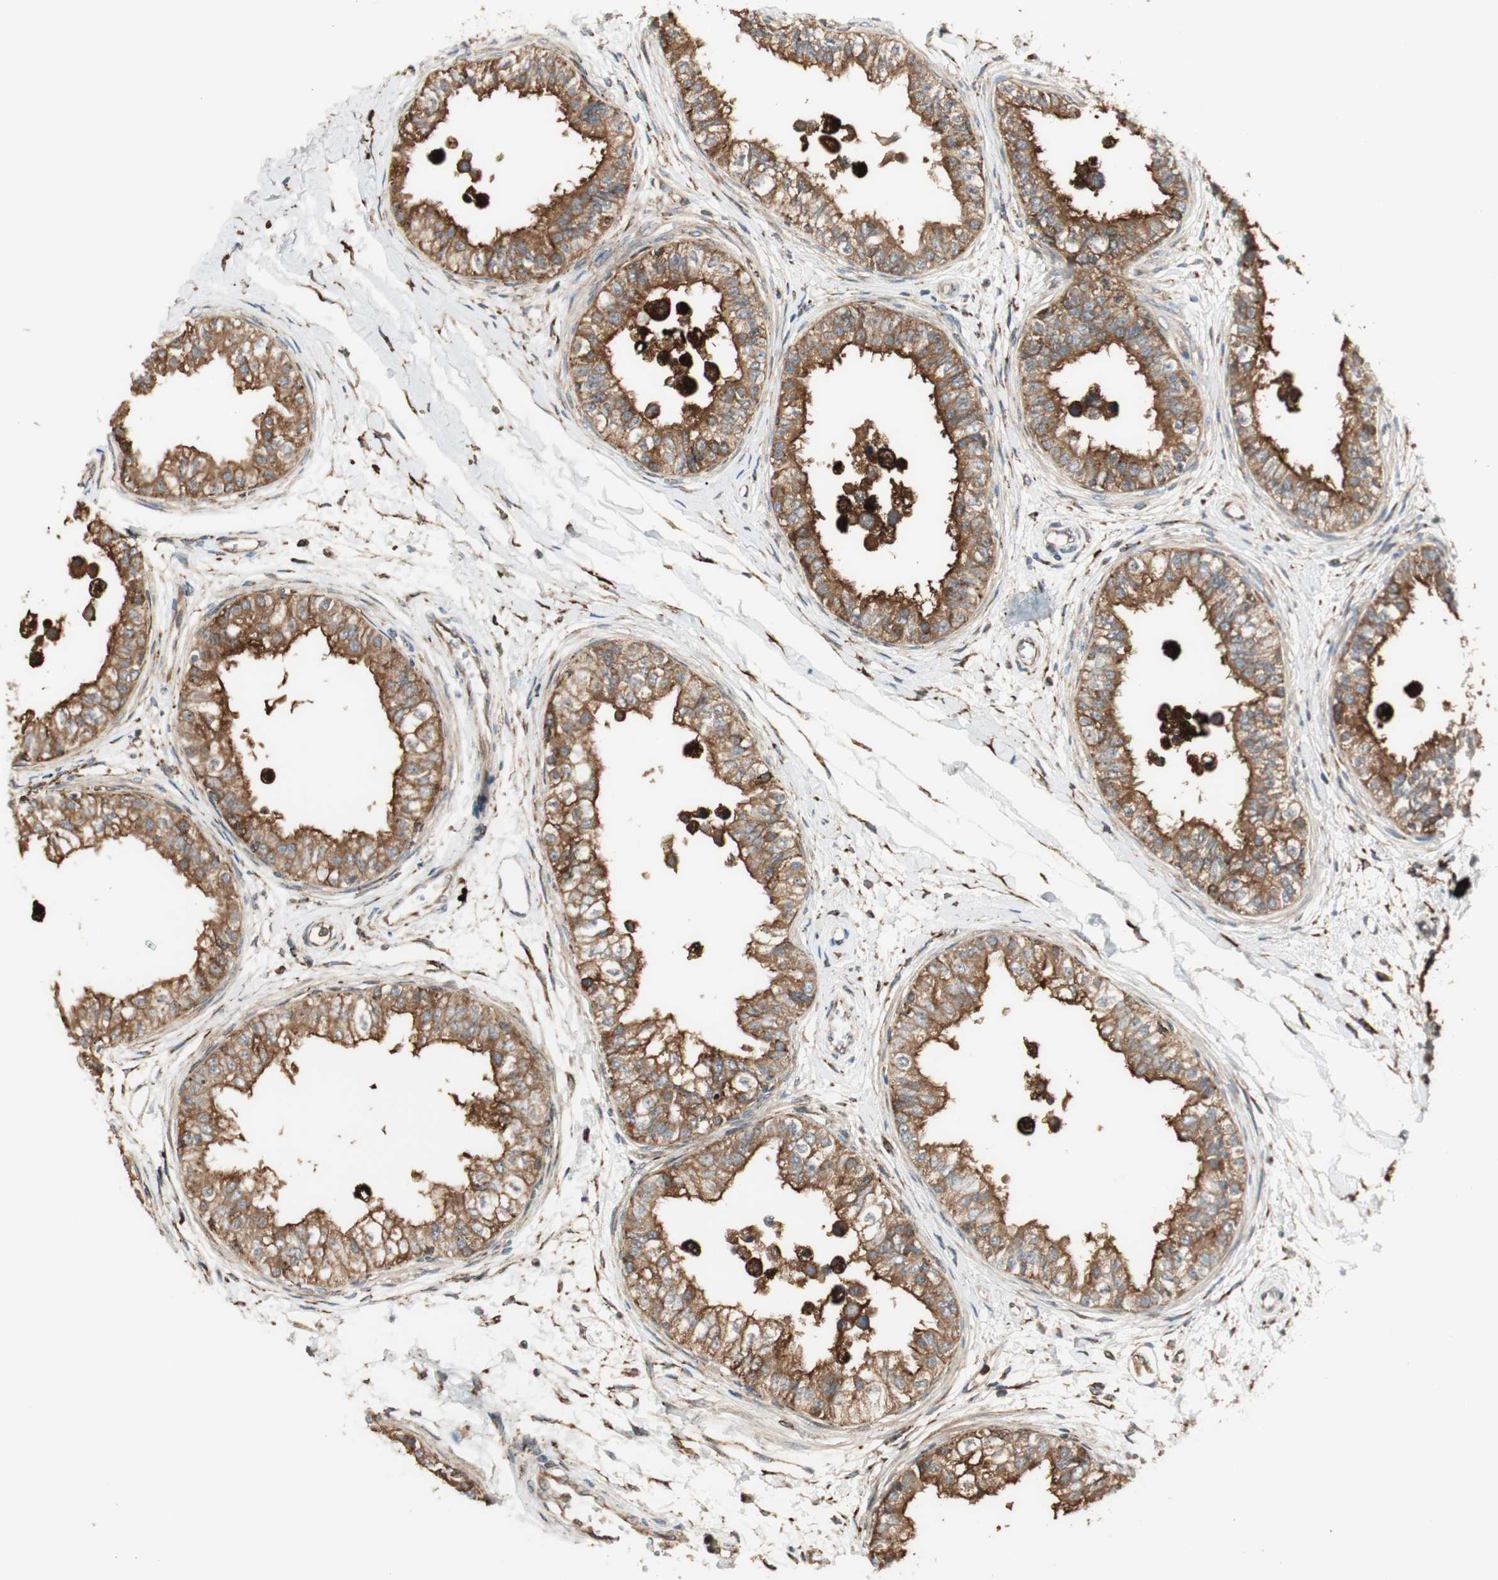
{"staining": {"intensity": "strong", "quantity": ">75%", "location": "cytoplasmic/membranous"}, "tissue": "epididymis", "cell_type": "Glandular cells", "image_type": "normal", "snomed": [{"axis": "morphology", "description": "Normal tissue, NOS"}, {"axis": "morphology", "description": "Adenocarcinoma, metastatic, NOS"}, {"axis": "topography", "description": "Testis"}, {"axis": "topography", "description": "Epididymis"}], "caption": "Immunohistochemical staining of normal human epididymis reveals >75% levels of strong cytoplasmic/membranous protein expression in about >75% of glandular cells.", "gene": "HSP90B1", "patient": {"sex": "male", "age": 26}}